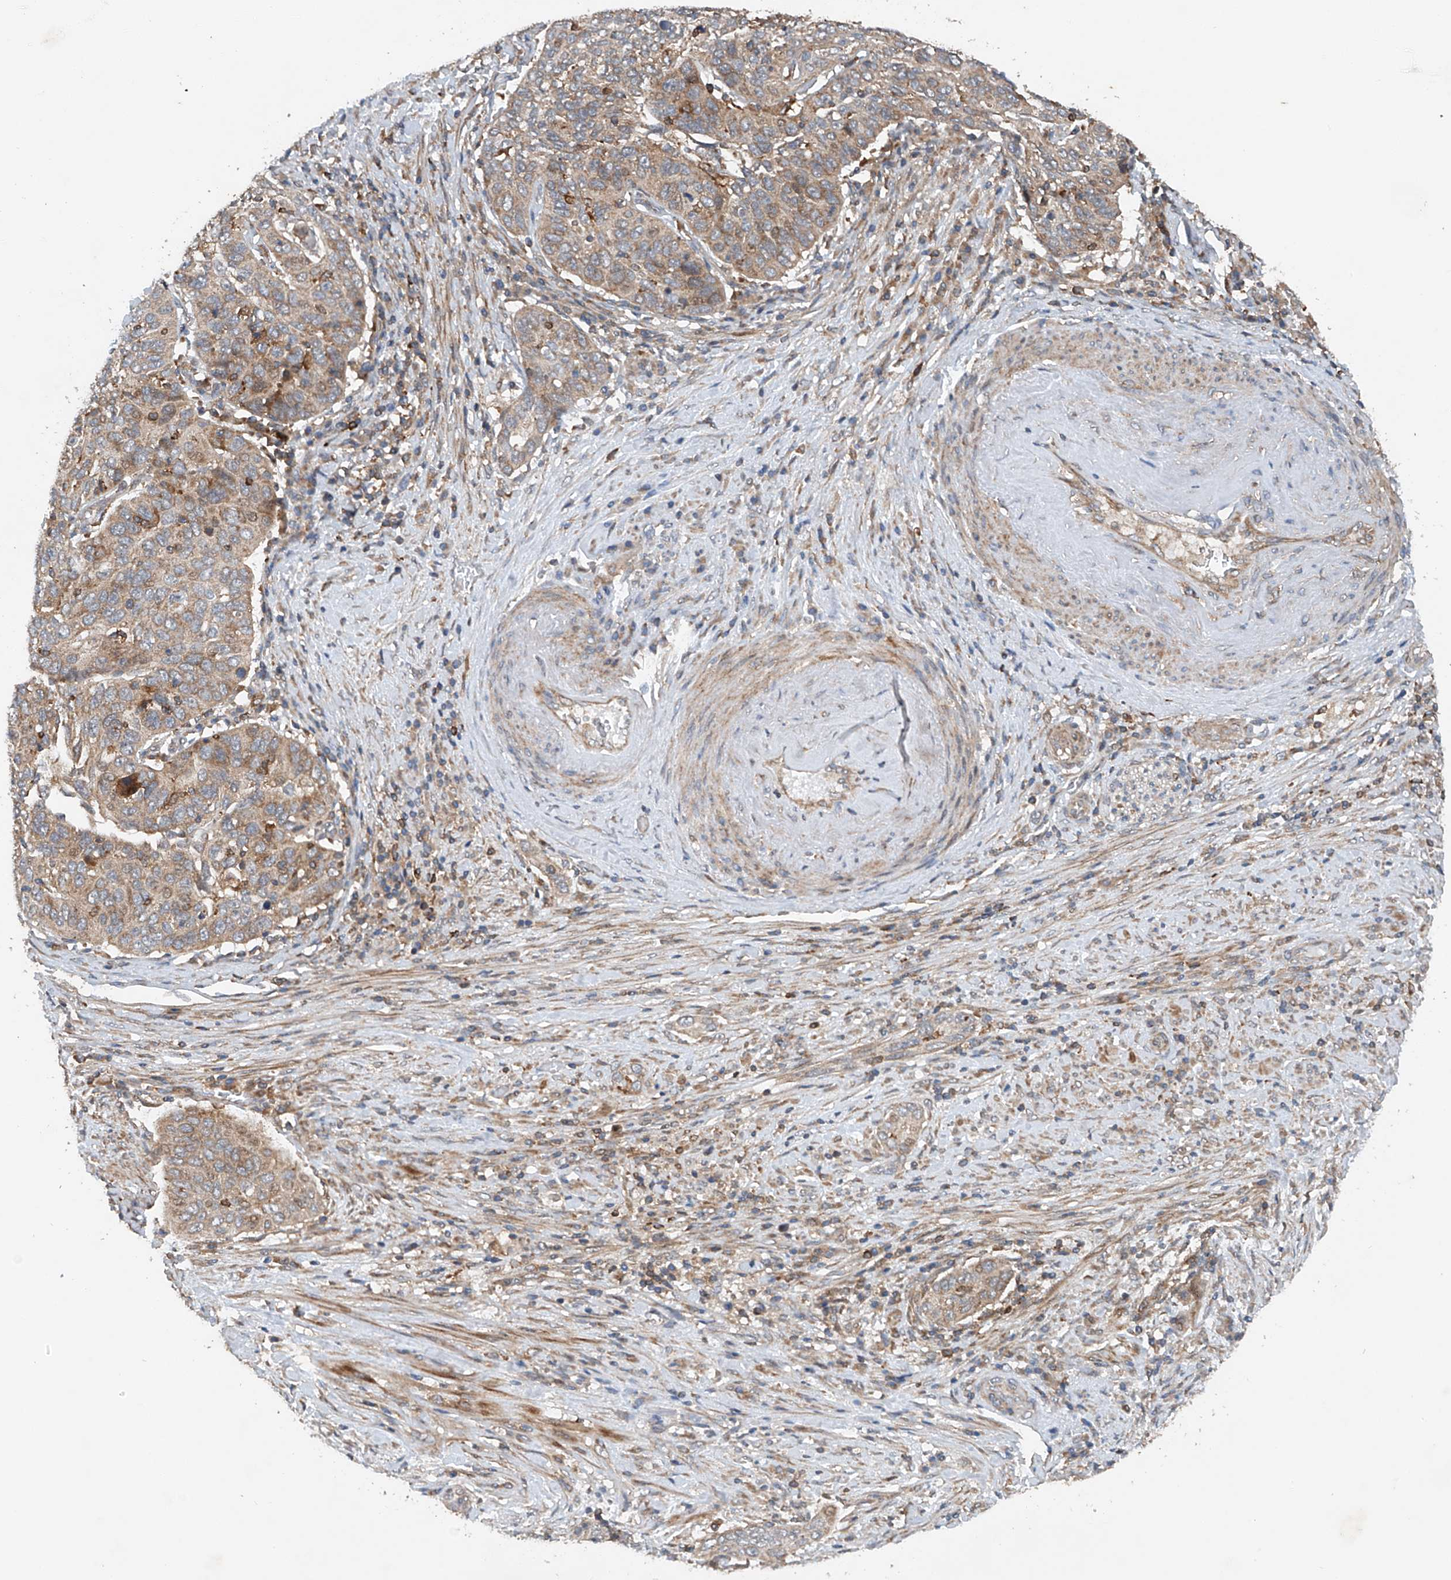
{"staining": {"intensity": "moderate", "quantity": ">75%", "location": "cytoplasmic/membranous"}, "tissue": "cervical cancer", "cell_type": "Tumor cells", "image_type": "cancer", "snomed": [{"axis": "morphology", "description": "Squamous cell carcinoma, NOS"}, {"axis": "topography", "description": "Cervix"}], "caption": "This is an image of IHC staining of cervical cancer, which shows moderate staining in the cytoplasmic/membranous of tumor cells.", "gene": "CEP85L", "patient": {"sex": "female", "age": 60}}